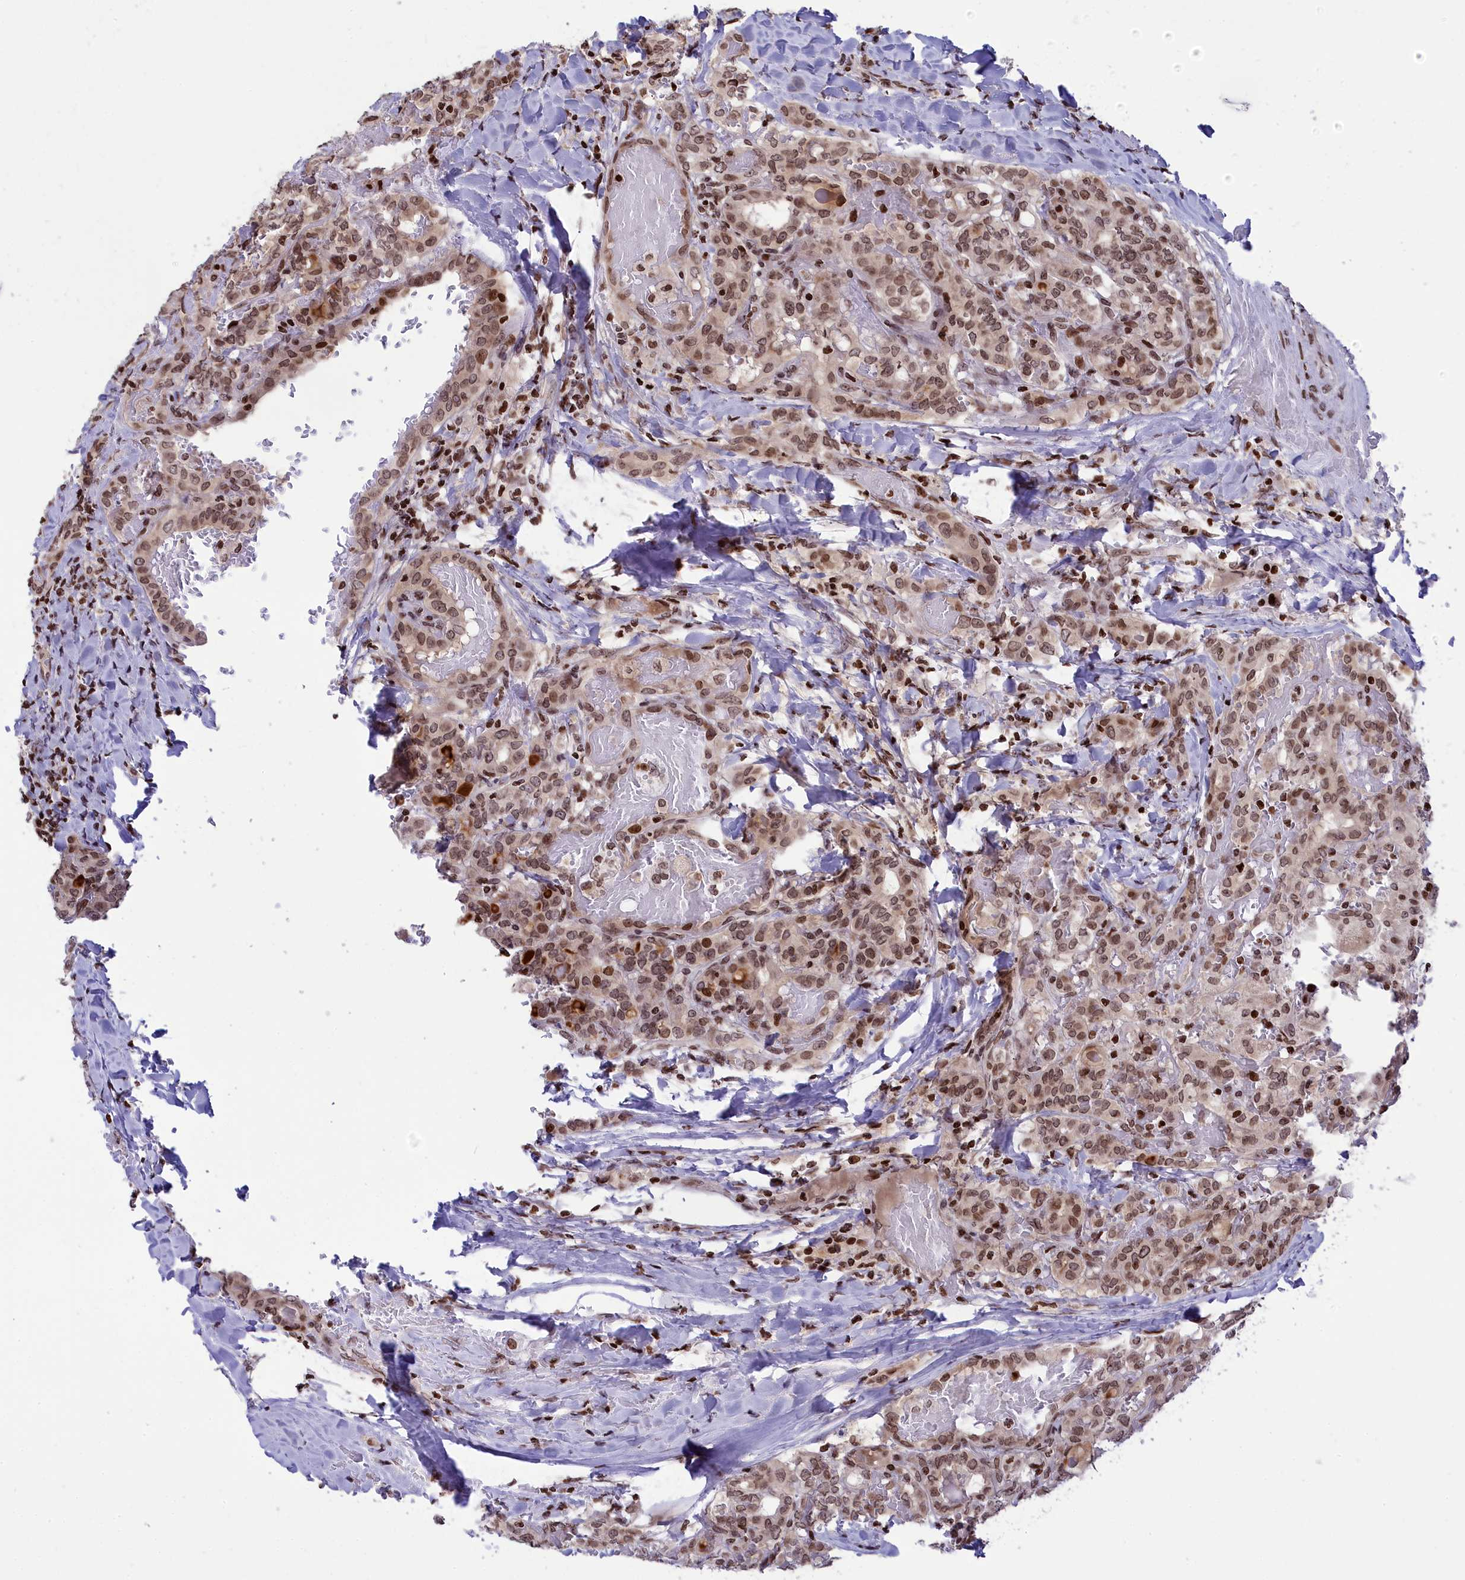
{"staining": {"intensity": "moderate", "quantity": ">75%", "location": "nuclear"}, "tissue": "thyroid cancer", "cell_type": "Tumor cells", "image_type": "cancer", "snomed": [{"axis": "morphology", "description": "Papillary adenocarcinoma, NOS"}, {"axis": "topography", "description": "Thyroid gland"}], "caption": "Immunohistochemical staining of papillary adenocarcinoma (thyroid) shows medium levels of moderate nuclear expression in about >75% of tumor cells.", "gene": "TET2", "patient": {"sex": "female", "age": 72}}